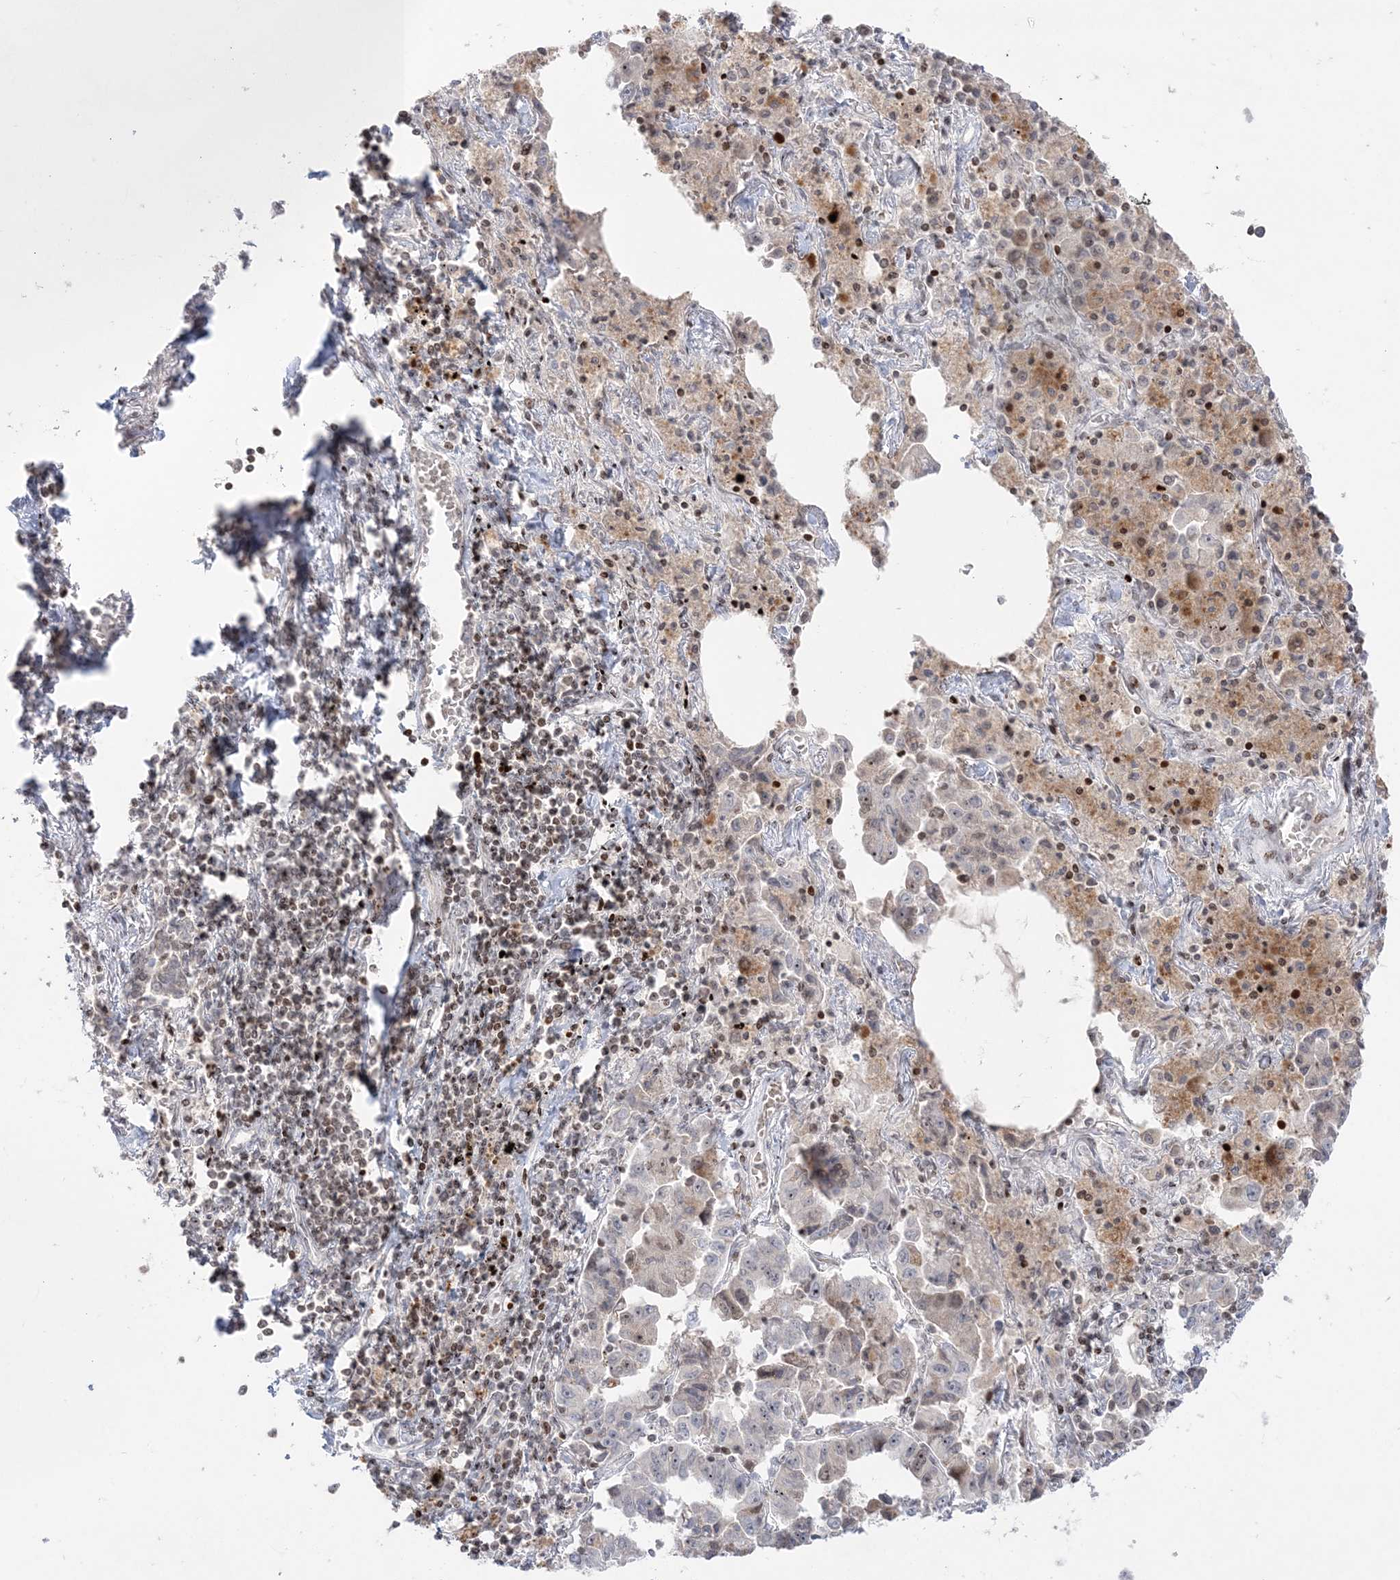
{"staining": {"intensity": "negative", "quantity": "none", "location": "none"}, "tissue": "lung cancer", "cell_type": "Tumor cells", "image_type": "cancer", "snomed": [{"axis": "morphology", "description": "Adenocarcinoma, NOS"}, {"axis": "topography", "description": "Lung"}], "caption": "Tumor cells are negative for protein expression in human adenocarcinoma (lung). (DAB immunohistochemistry (IHC) visualized using brightfield microscopy, high magnification).", "gene": "SH3BP4", "patient": {"sex": "female", "age": 51}}